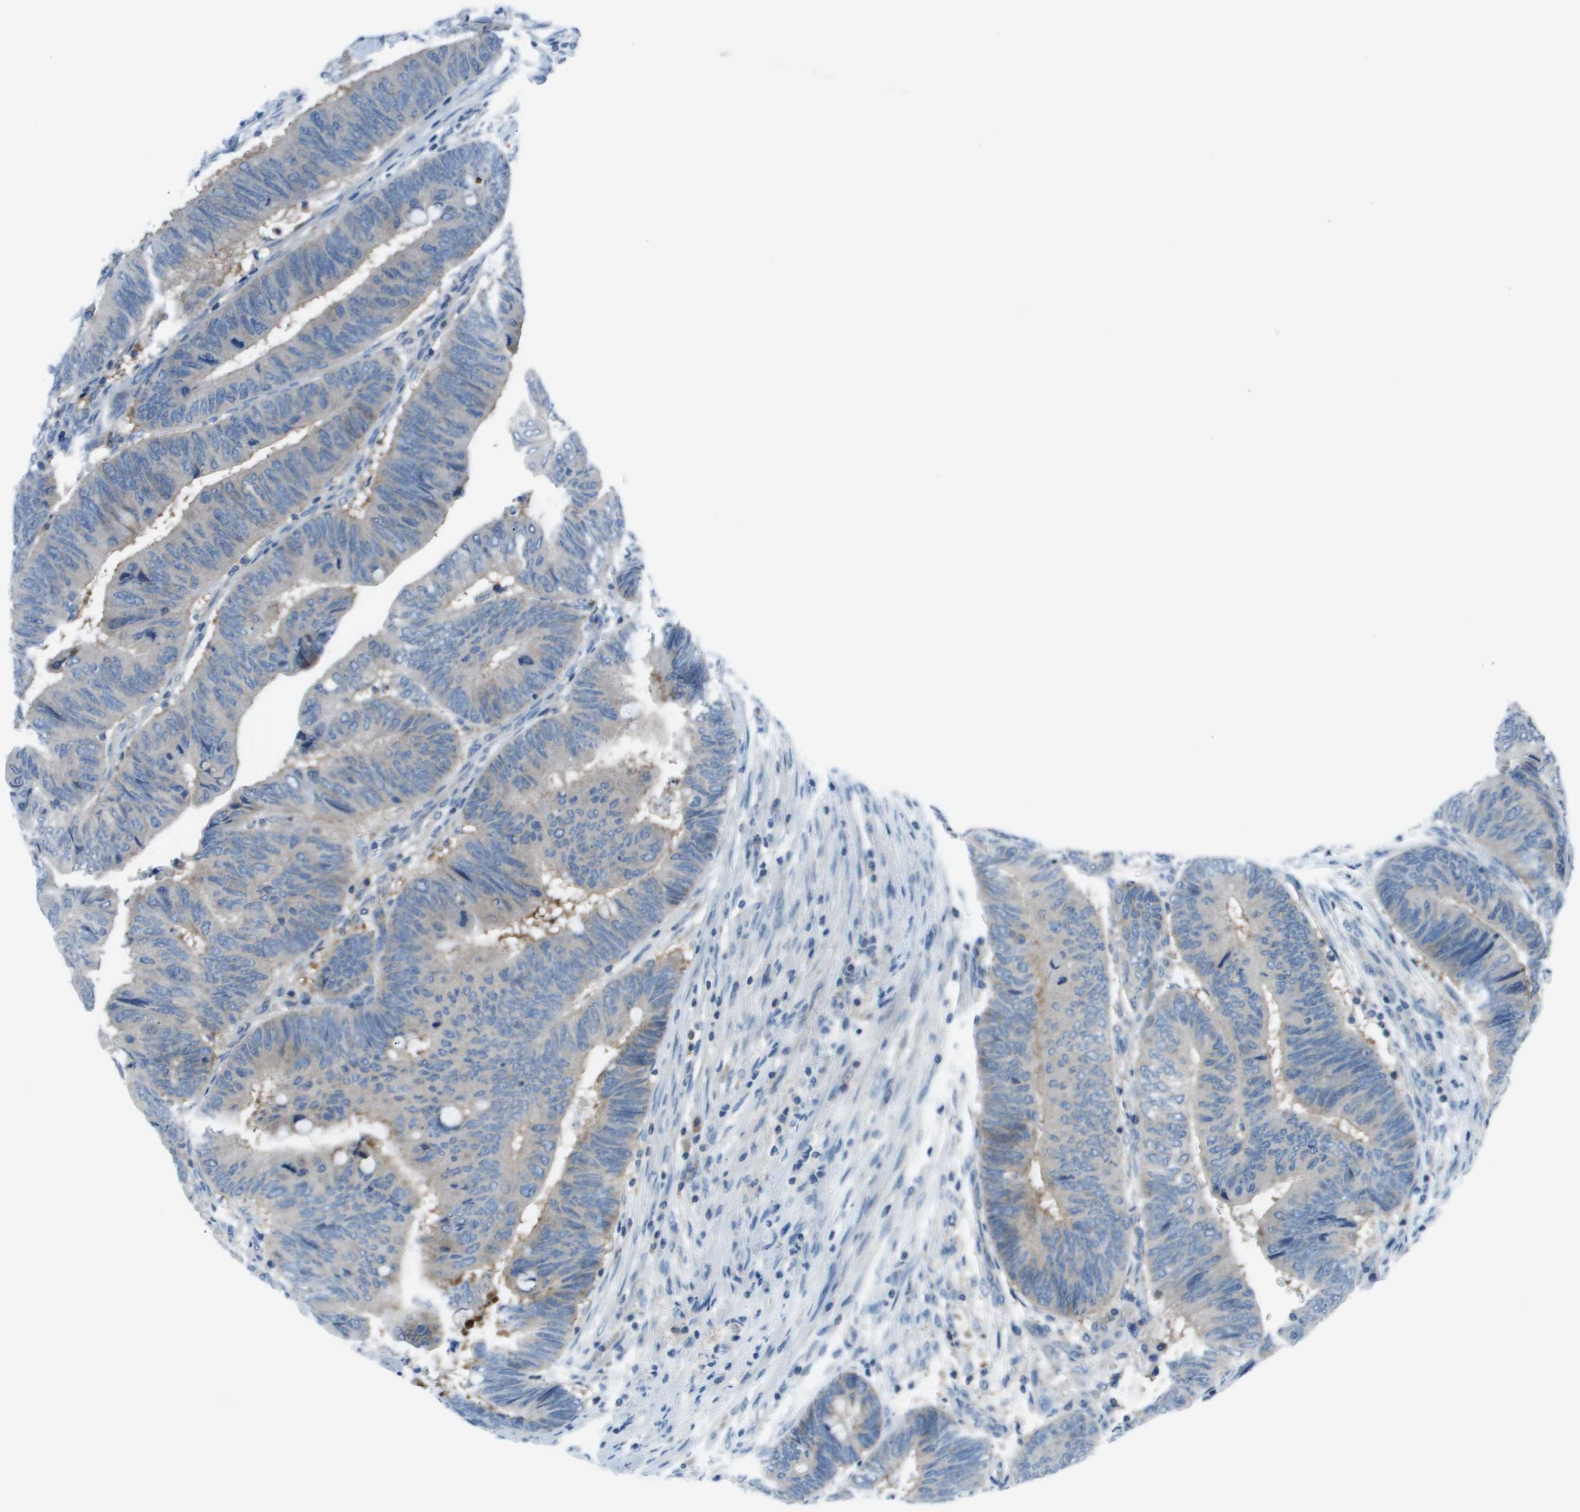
{"staining": {"intensity": "weak", "quantity": "<25%", "location": "cytoplasmic/membranous"}, "tissue": "colorectal cancer", "cell_type": "Tumor cells", "image_type": "cancer", "snomed": [{"axis": "morphology", "description": "Normal tissue, NOS"}, {"axis": "morphology", "description": "Adenocarcinoma, NOS"}, {"axis": "topography", "description": "Rectum"}, {"axis": "topography", "description": "Peripheral nerve tissue"}], "caption": "DAB immunohistochemical staining of colorectal adenocarcinoma displays no significant positivity in tumor cells.", "gene": "STIP1", "patient": {"sex": "male", "age": 92}}